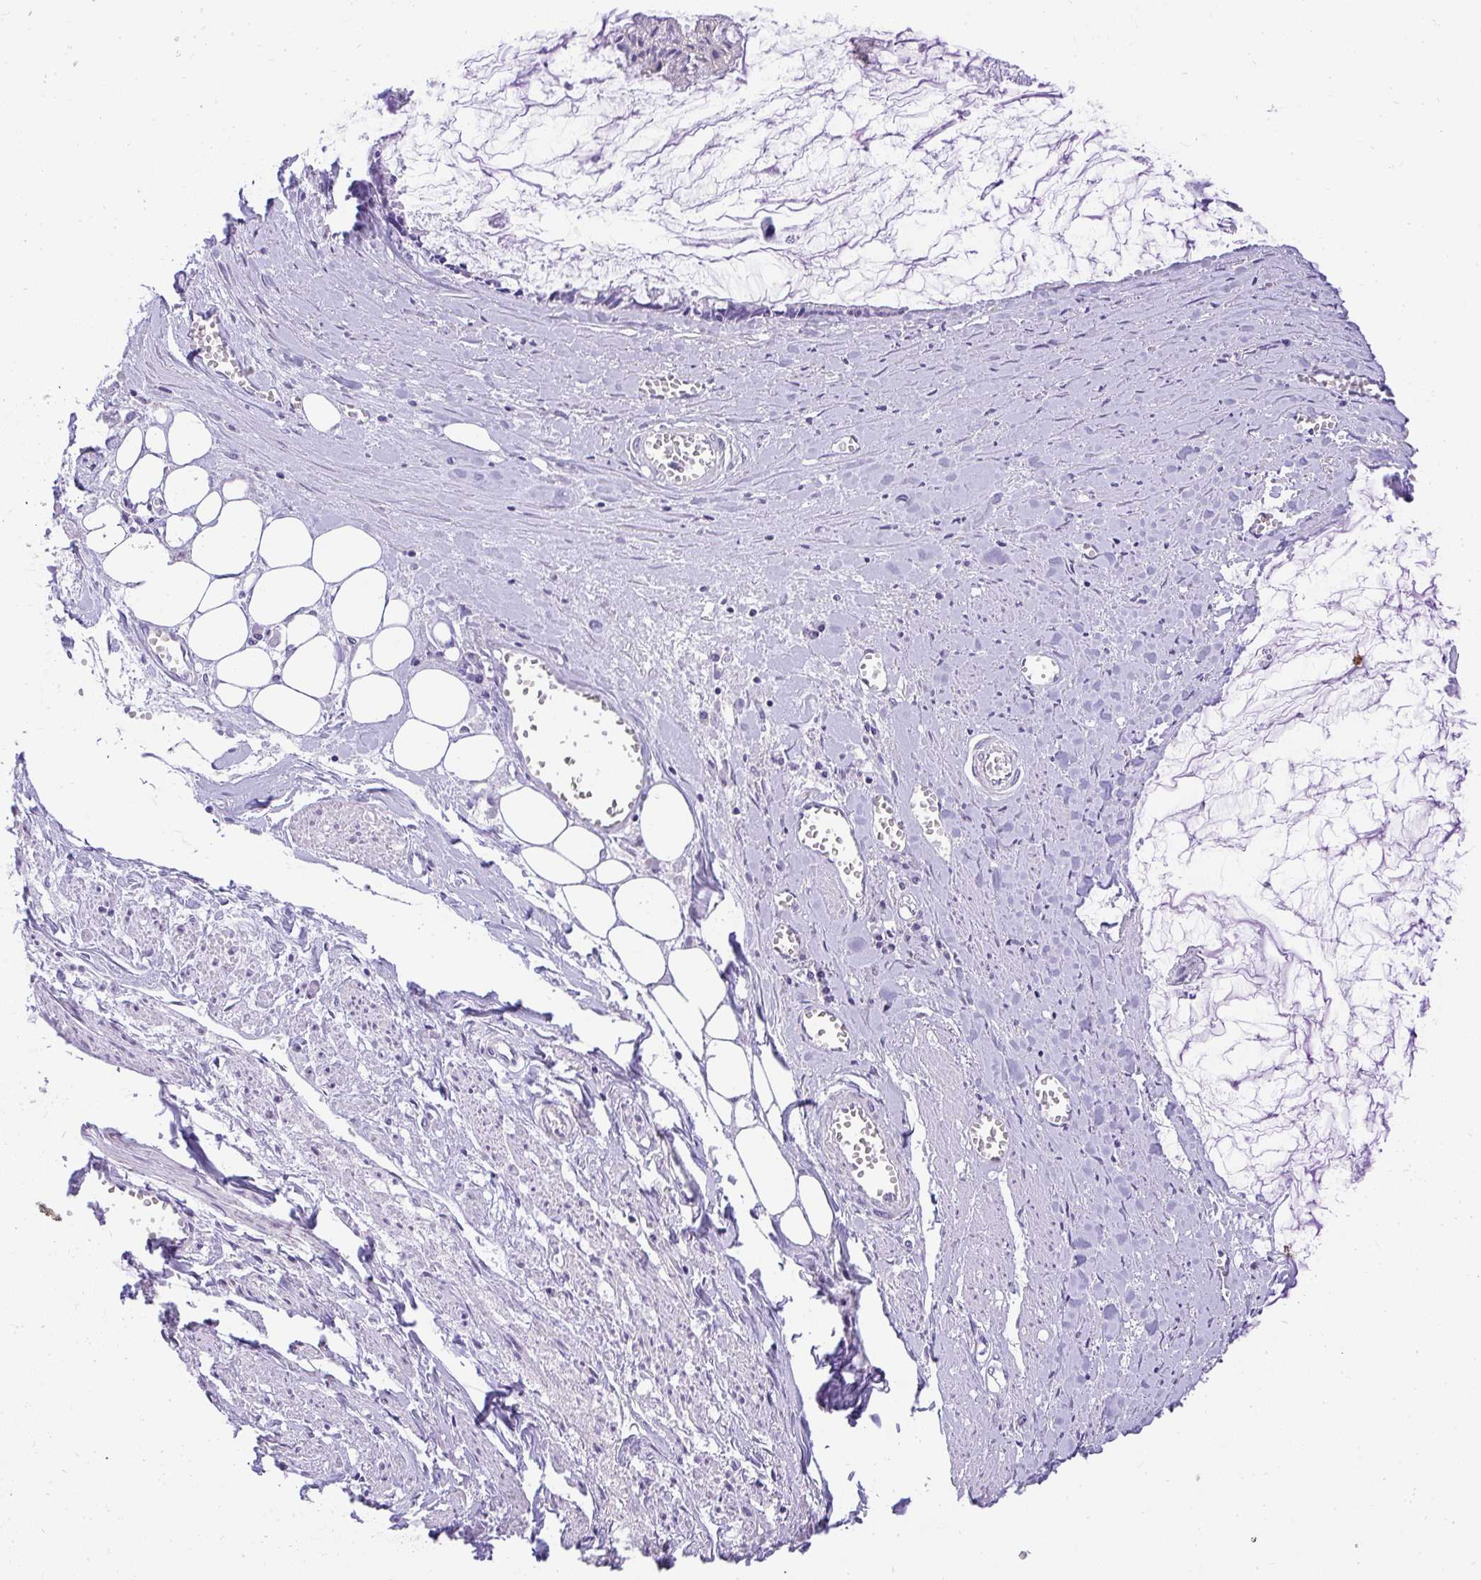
{"staining": {"intensity": "negative", "quantity": "none", "location": "none"}, "tissue": "ovarian cancer", "cell_type": "Tumor cells", "image_type": "cancer", "snomed": [{"axis": "morphology", "description": "Cystadenocarcinoma, mucinous, NOS"}, {"axis": "topography", "description": "Ovary"}], "caption": "IHC histopathology image of neoplastic tissue: ovarian cancer (mucinous cystadenocarcinoma) stained with DAB displays no significant protein staining in tumor cells.", "gene": "PLPPR3", "patient": {"sex": "female", "age": 90}}